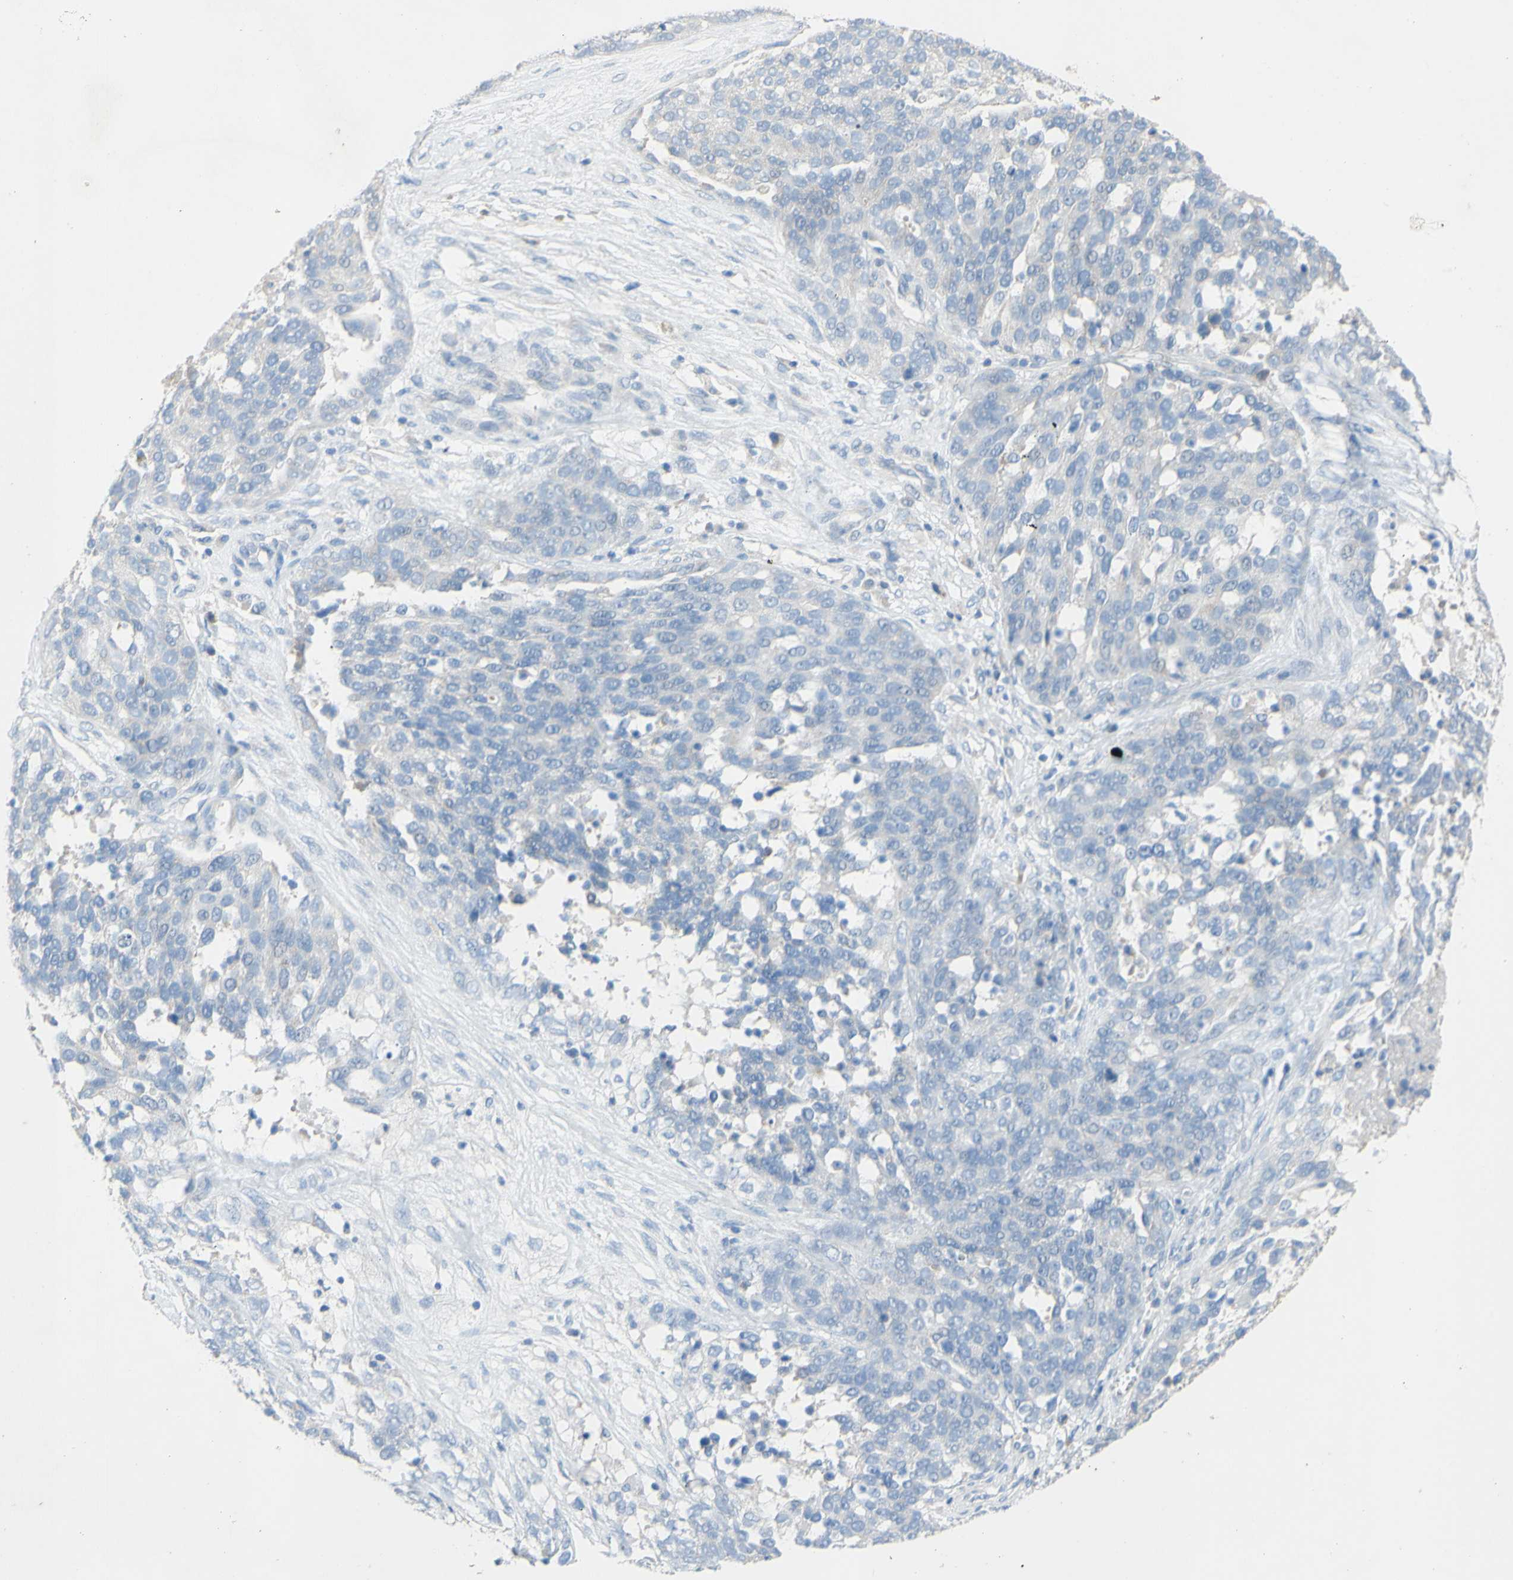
{"staining": {"intensity": "negative", "quantity": "none", "location": "none"}, "tissue": "ovarian cancer", "cell_type": "Tumor cells", "image_type": "cancer", "snomed": [{"axis": "morphology", "description": "Cystadenocarcinoma, serous, NOS"}, {"axis": "topography", "description": "Ovary"}], "caption": "The immunohistochemistry (IHC) histopathology image has no significant positivity in tumor cells of ovarian cancer tissue.", "gene": "ACADL", "patient": {"sex": "female", "age": 44}}